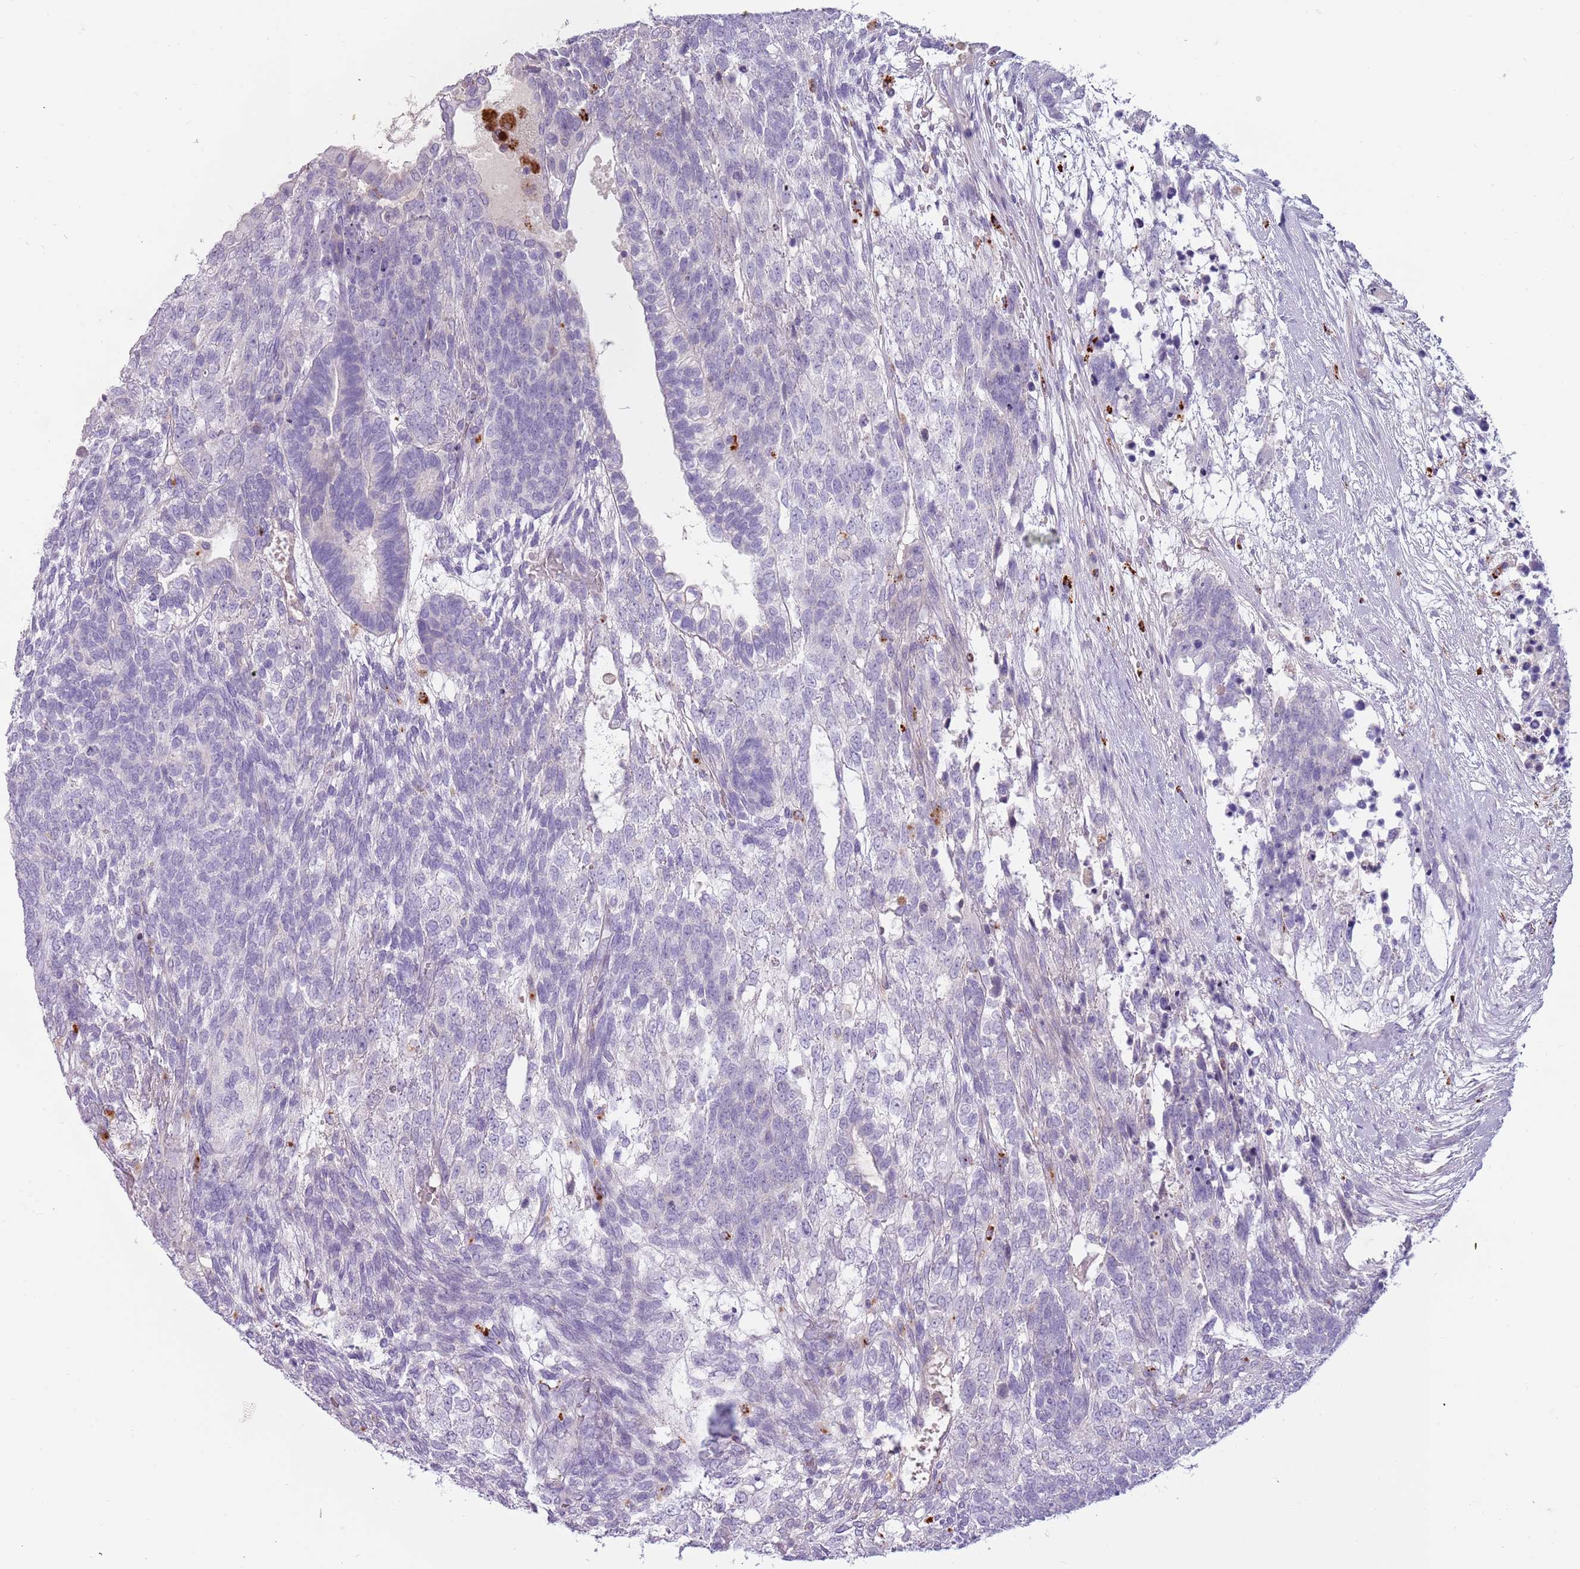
{"staining": {"intensity": "negative", "quantity": "none", "location": "none"}, "tissue": "testis cancer", "cell_type": "Tumor cells", "image_type": "cancer", "snomed": [{"axis": "morphology", "description": "Carcinoma, Embryonal, NOS"}, {"axis": "topography", "description": "Testis"}], "caption": "The histopathology image shows no staining of tumor cells in testis cancer. The staining was performed using DAB (3,3'-diaminobenzidine) to visualize the protein expression in brown, while the nuclei were stained in blue with hematoxylin (Magnification: 20x).", "gene": "NWD2", "patient": {"sex": "male", "age": 23}}